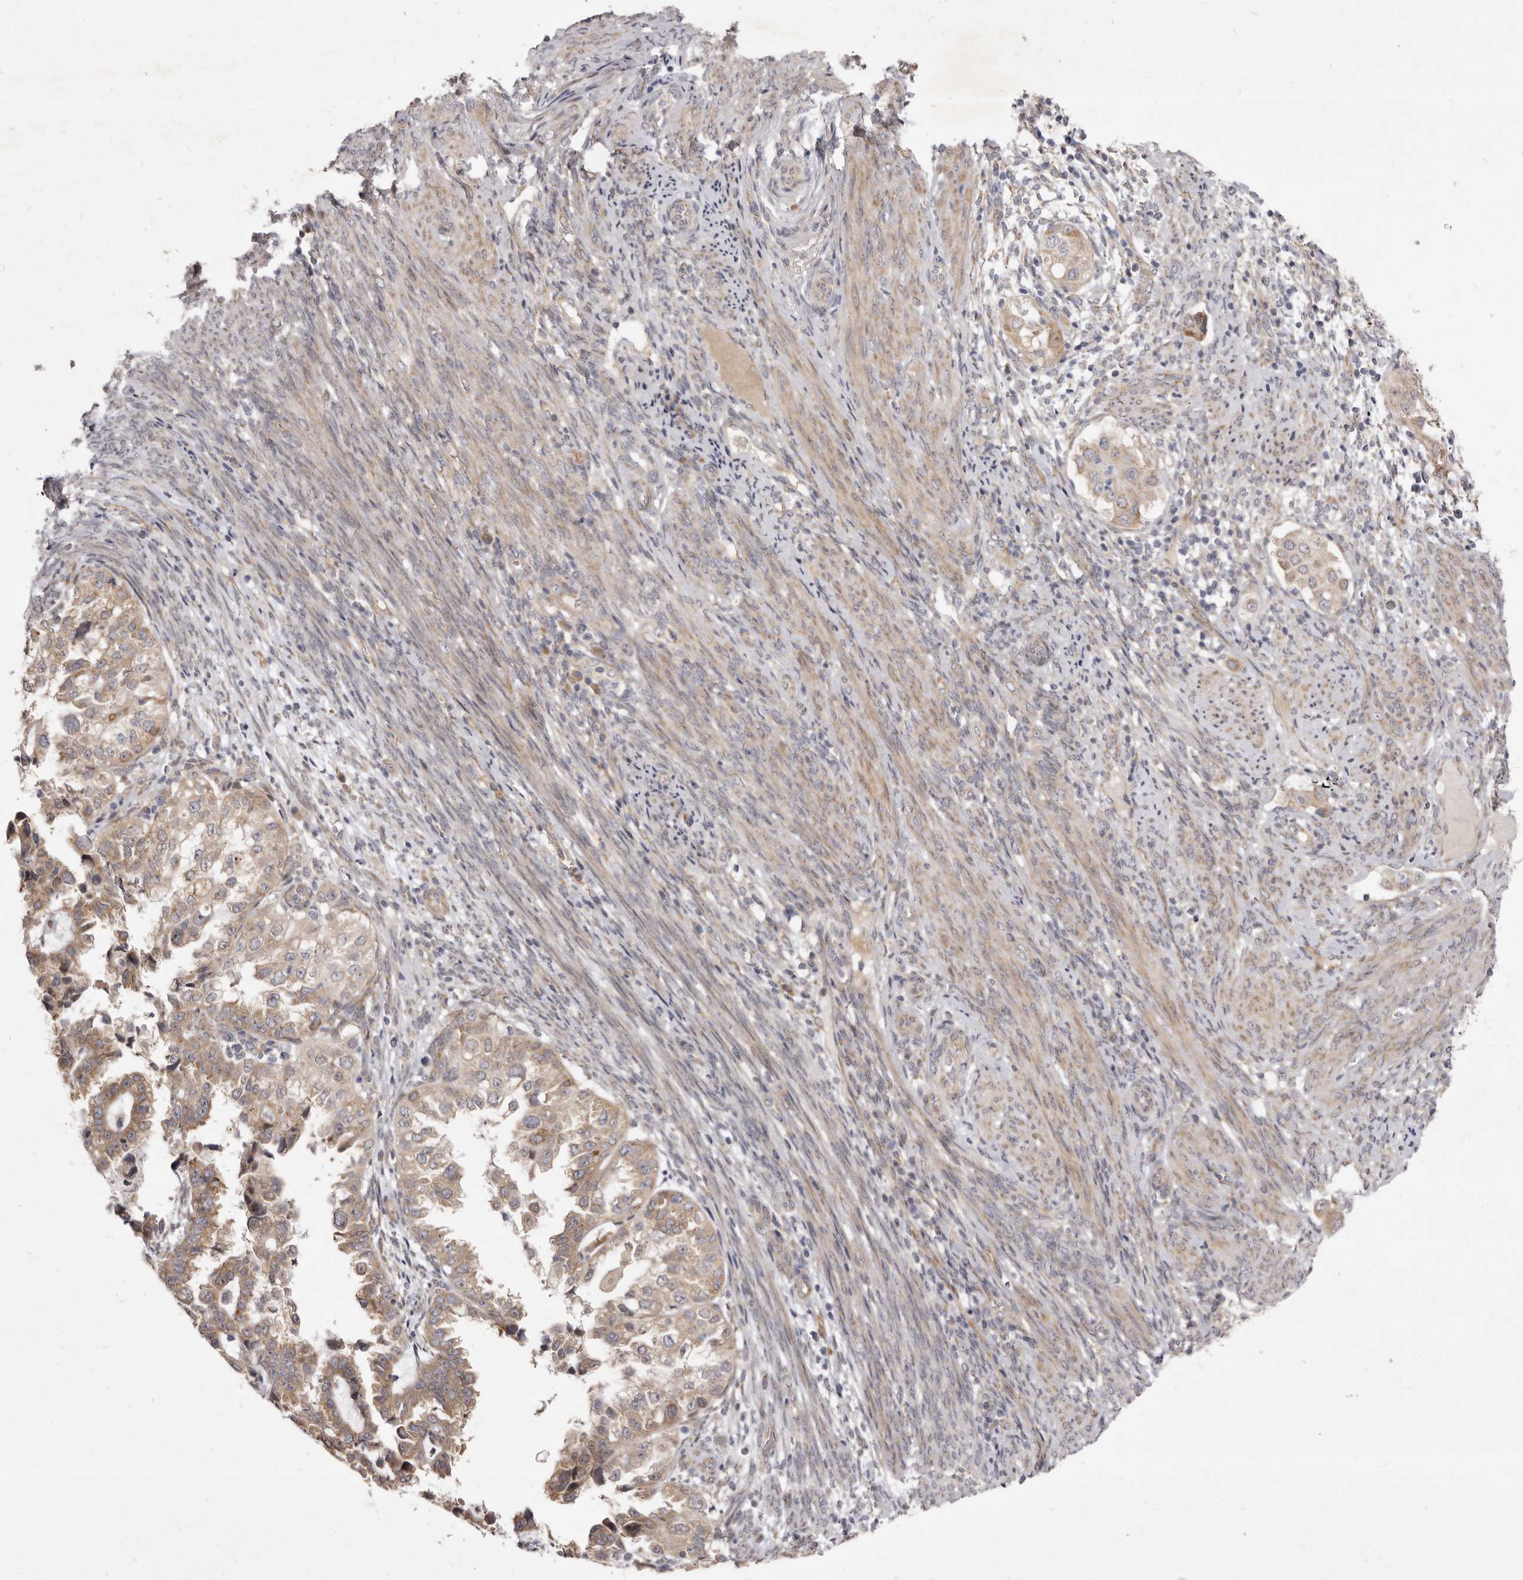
{"staining": {"intensity": "weak", "quantity": ">75%", "location": "cytoplasmic/membranous"}, "tissue": "endometrial cancer", "cell_type": "Tumor cells", "image_type": "cancer", "snomed": [{"axis": "morphology", "description": "Adenocarcinoma, NOS"}, {"axis": "topography", "description": "Endometrium"}], "caption": "This is a histology image of IHC staining of adenocarcinoma (endometrial), which shows weak staining in the cytoplasmic/membranous of tumor cells.", "gene": "TBC1D8B", "patient": {"sex": "female", "age": 85}}